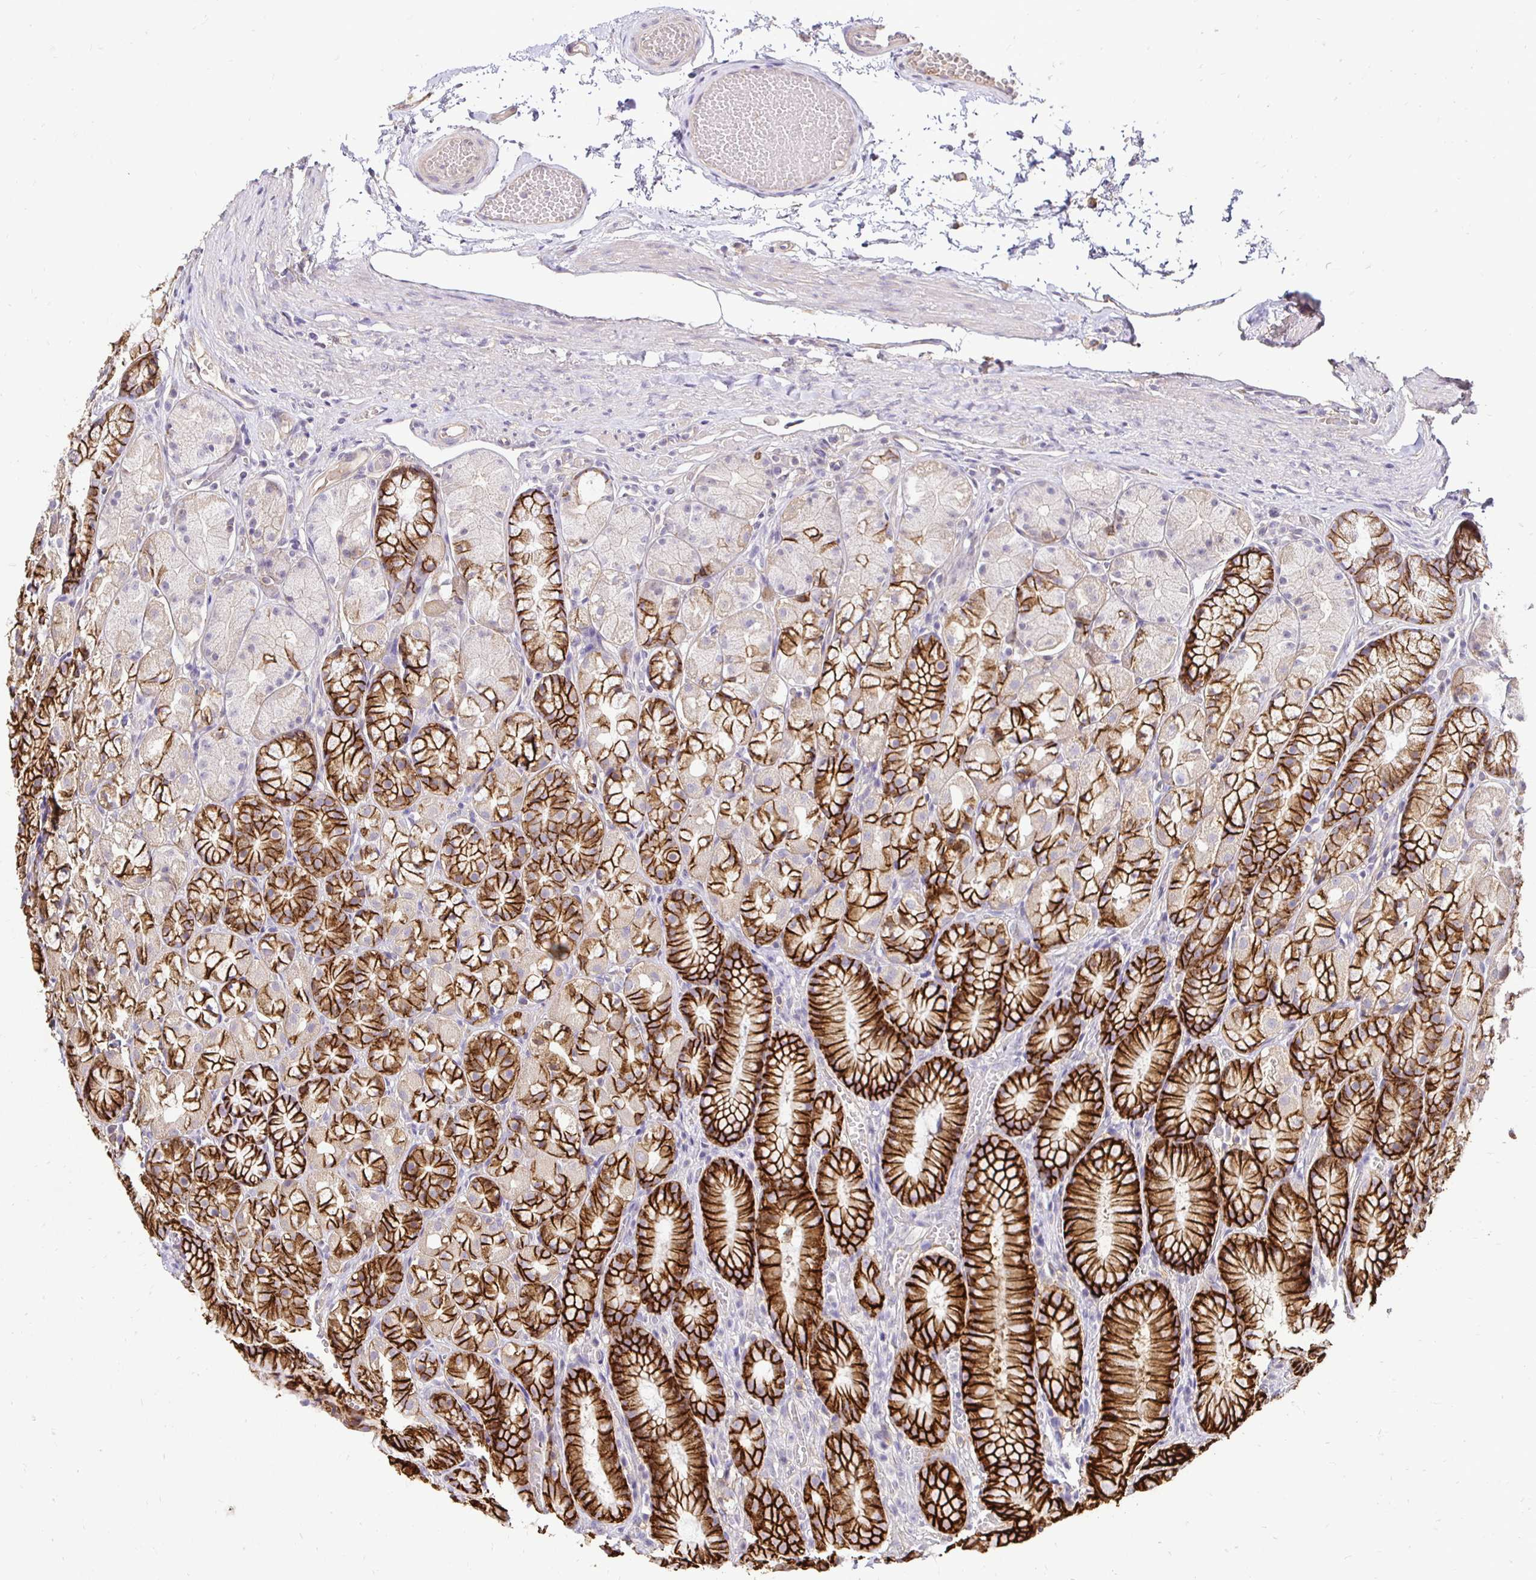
{"staining": {"intensity": "strong", "quantity": ">75%", "location": "cytoplasmic/membranous"}, "tissue": "stomach", "cell_type": "Glandular cells", "image_type": "normal", "snomed": [{"axis": "morphology", "description": "Normal tissue, NOS"}, {"axis": "topography", "description": "Stomach"}], "caption": "This photomicrograph demonstrates immunohistochemistry staining of normal human stomach, with high strong cytoplasmic/membranous expression in approximately >75% of glandular cells.", "gene": "SLC9A1", "patient": {"sex": "male", "age": 70}}